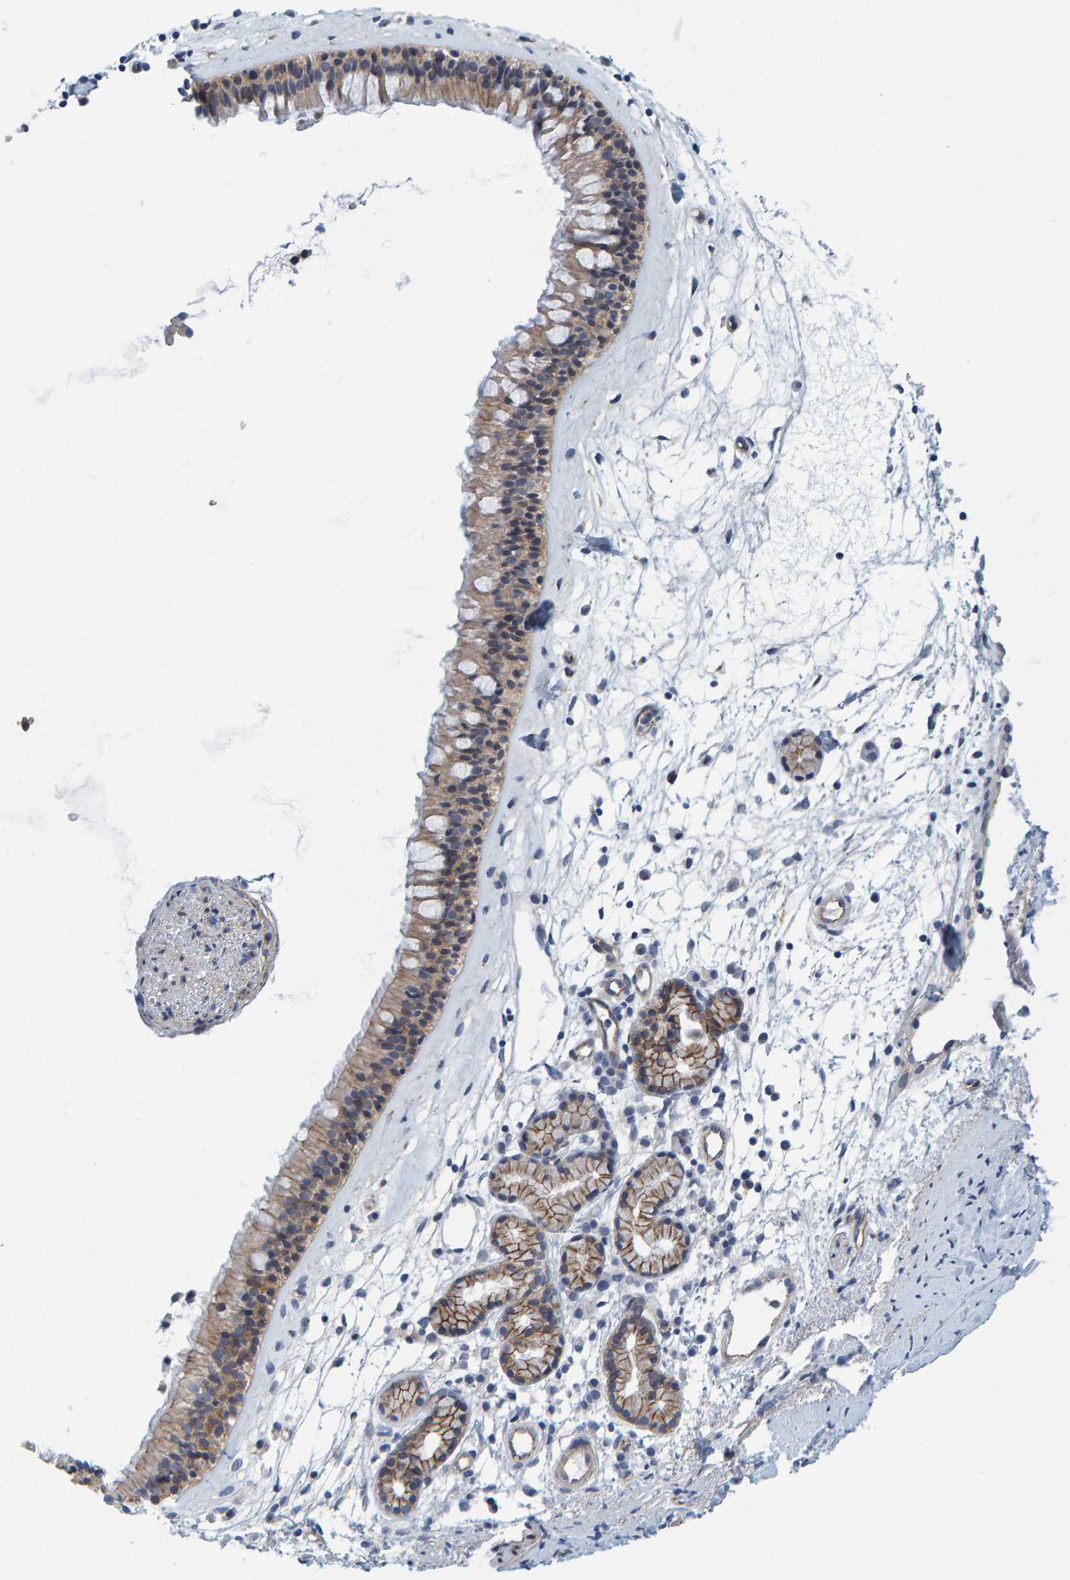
{"staining": {"intensity": "moderate", "quantity": ">75%", "location": "cytoplasmic/membranous"}, "tissue": "nasopharynx", "cell_type": "Respiratory epithelial cells", "image_type": "normal", "snomed": [{"axis": "morphology", "description": "Normal tissue, NOS"}, {"axis": "topography", "description": "Nasopharynx"}], "caption": "DAB immunohistochemical staining of benign human nasopharynx demonstrates moderate cytoplasmic/membranous protein staining in approximately >75% of respiratory epithelial cells. (IHC, brightfield microscopy, high magnification).", "gene": "KRBA2", "patient": {"sex": "female", "age": 42}}